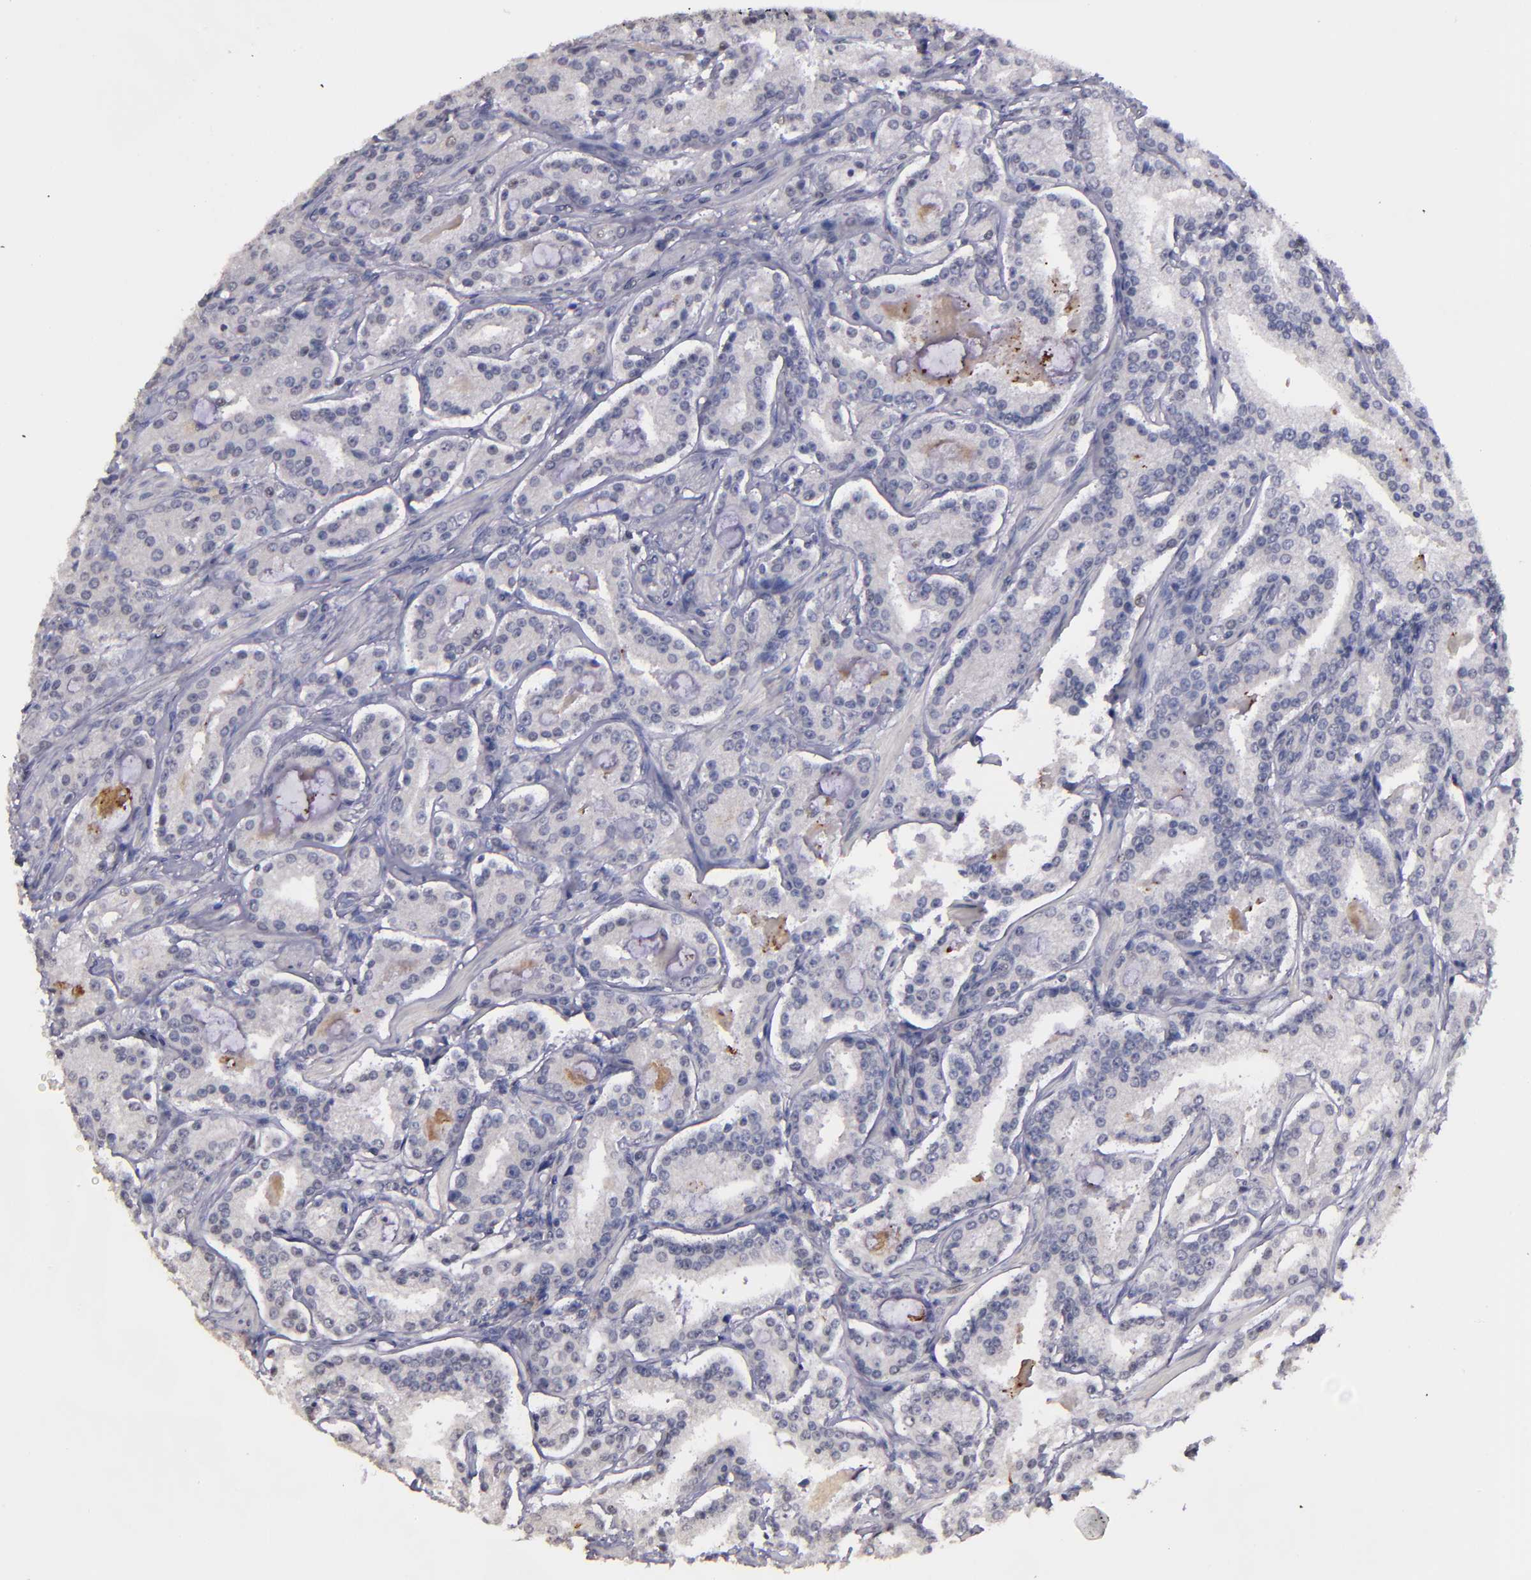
{"staining": {"intensity": "weak", "quantity": "<25%", "location": "nuclear"}, "tissue": "prostate cancer", "cell_type": "Tumor cells", "image_type": "cancer", "snomed": [{"axis": "morphology", "description": "Adenocarcinoma, Medium grade"}, {"axis": "topography", "description": "Prostate"}], "caption": "IHC histopathology image of neoplastic tissue: human prostate cancer stained with DAB (3,3'-diaminobenzidine) reveals no significant protein positivity in tumor cells.", "gene": "NRXN3", "patient": {"sex": "male", "age": 72}}